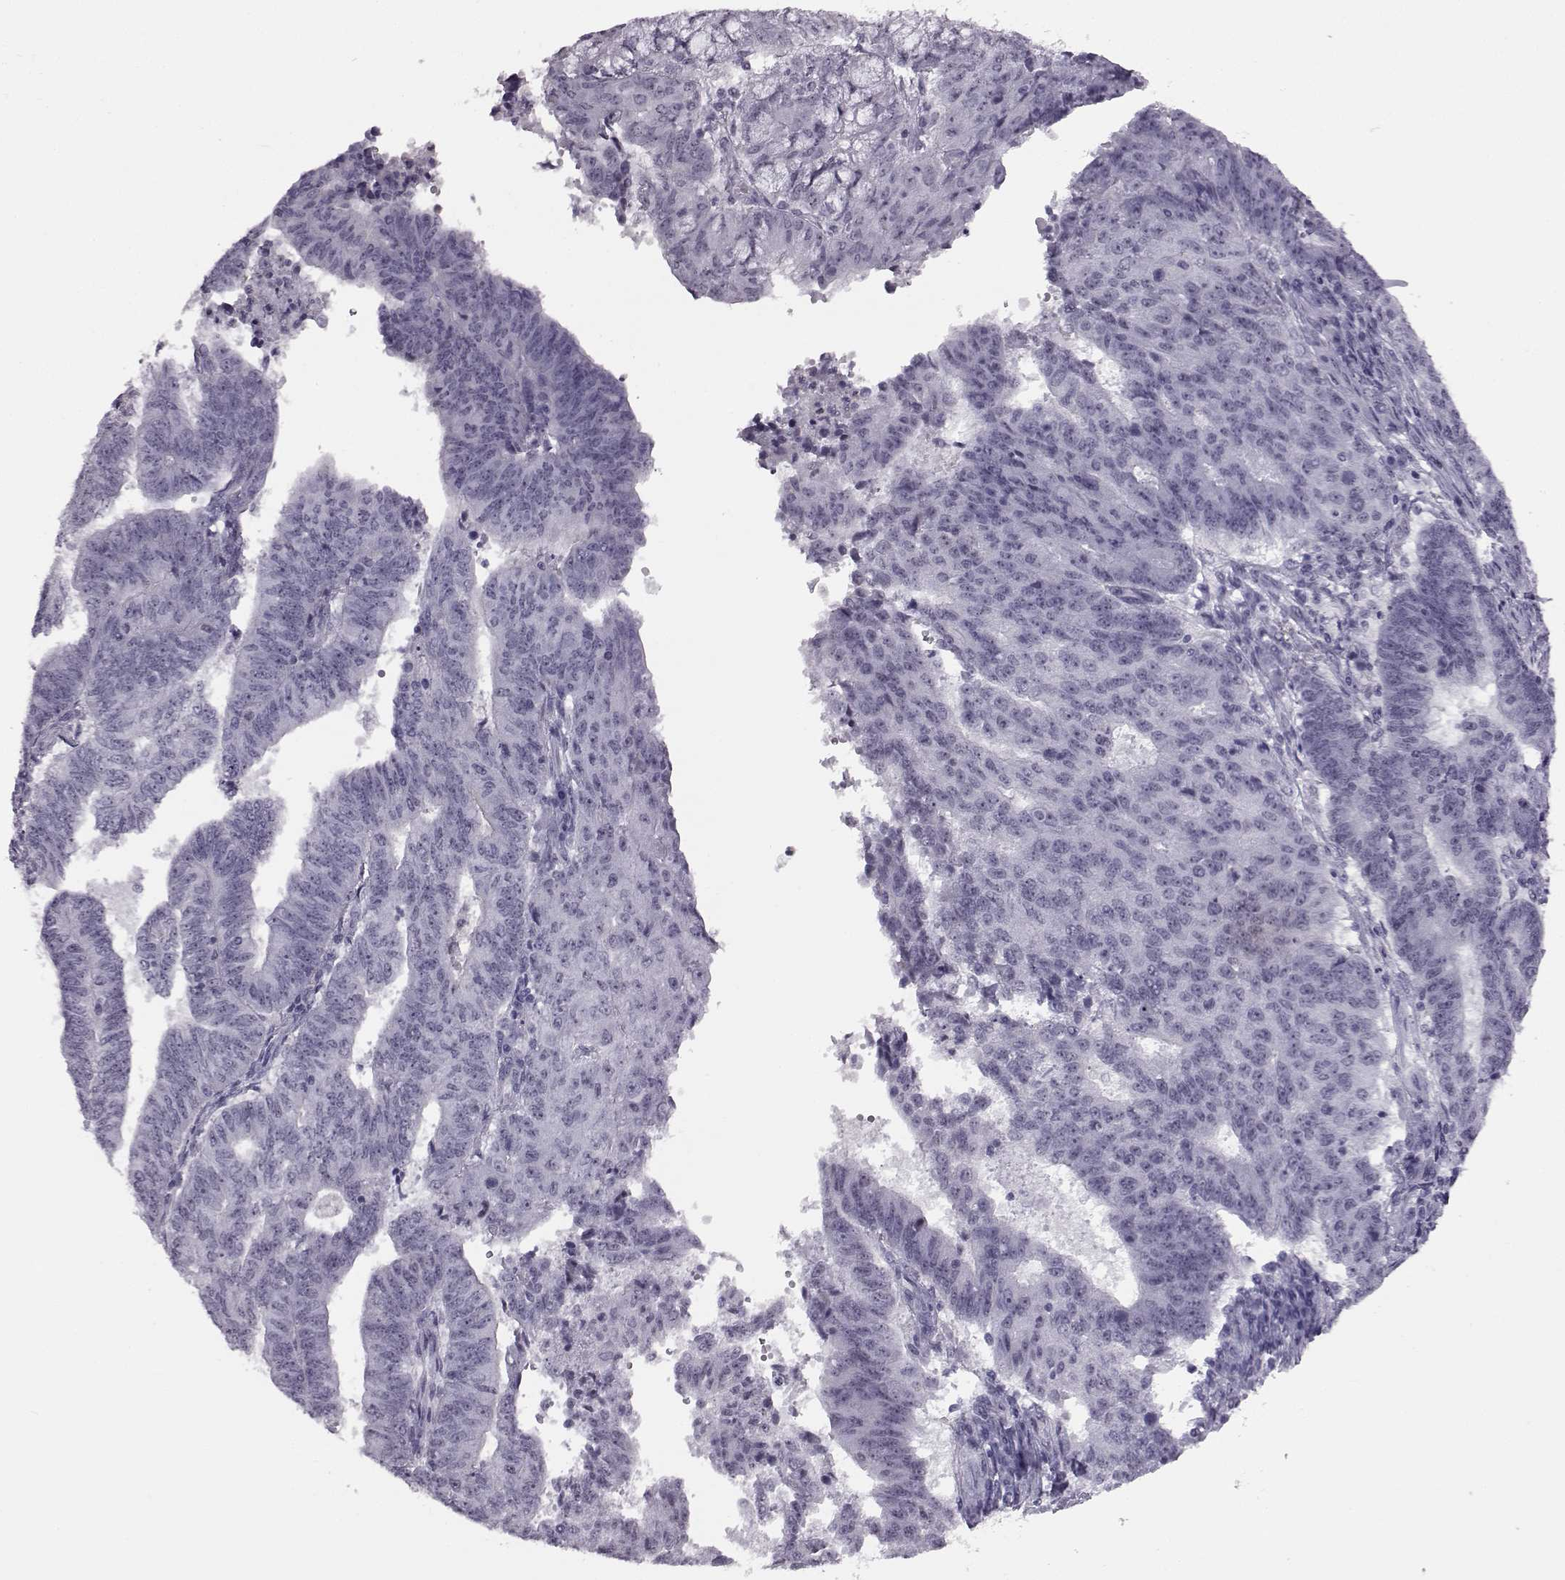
{"staining": {"intensity": "negative", "quantity": "none", "location": "none"}, "tissue": "endometrial cancer", "cell_type": "Tumor cells", "image_type": "cancer", "snomed": [{"axis": "morphology", "description": "Adenocarcinoma, NOS"}, {"axis": "topography", "description": "Endometrium"}], "caption": "Image shows no protein staining in tumor cells of endometrial cancer tissue.", "gene": "ADGRG2", "patient": {"sex": "female", "age": 82}}